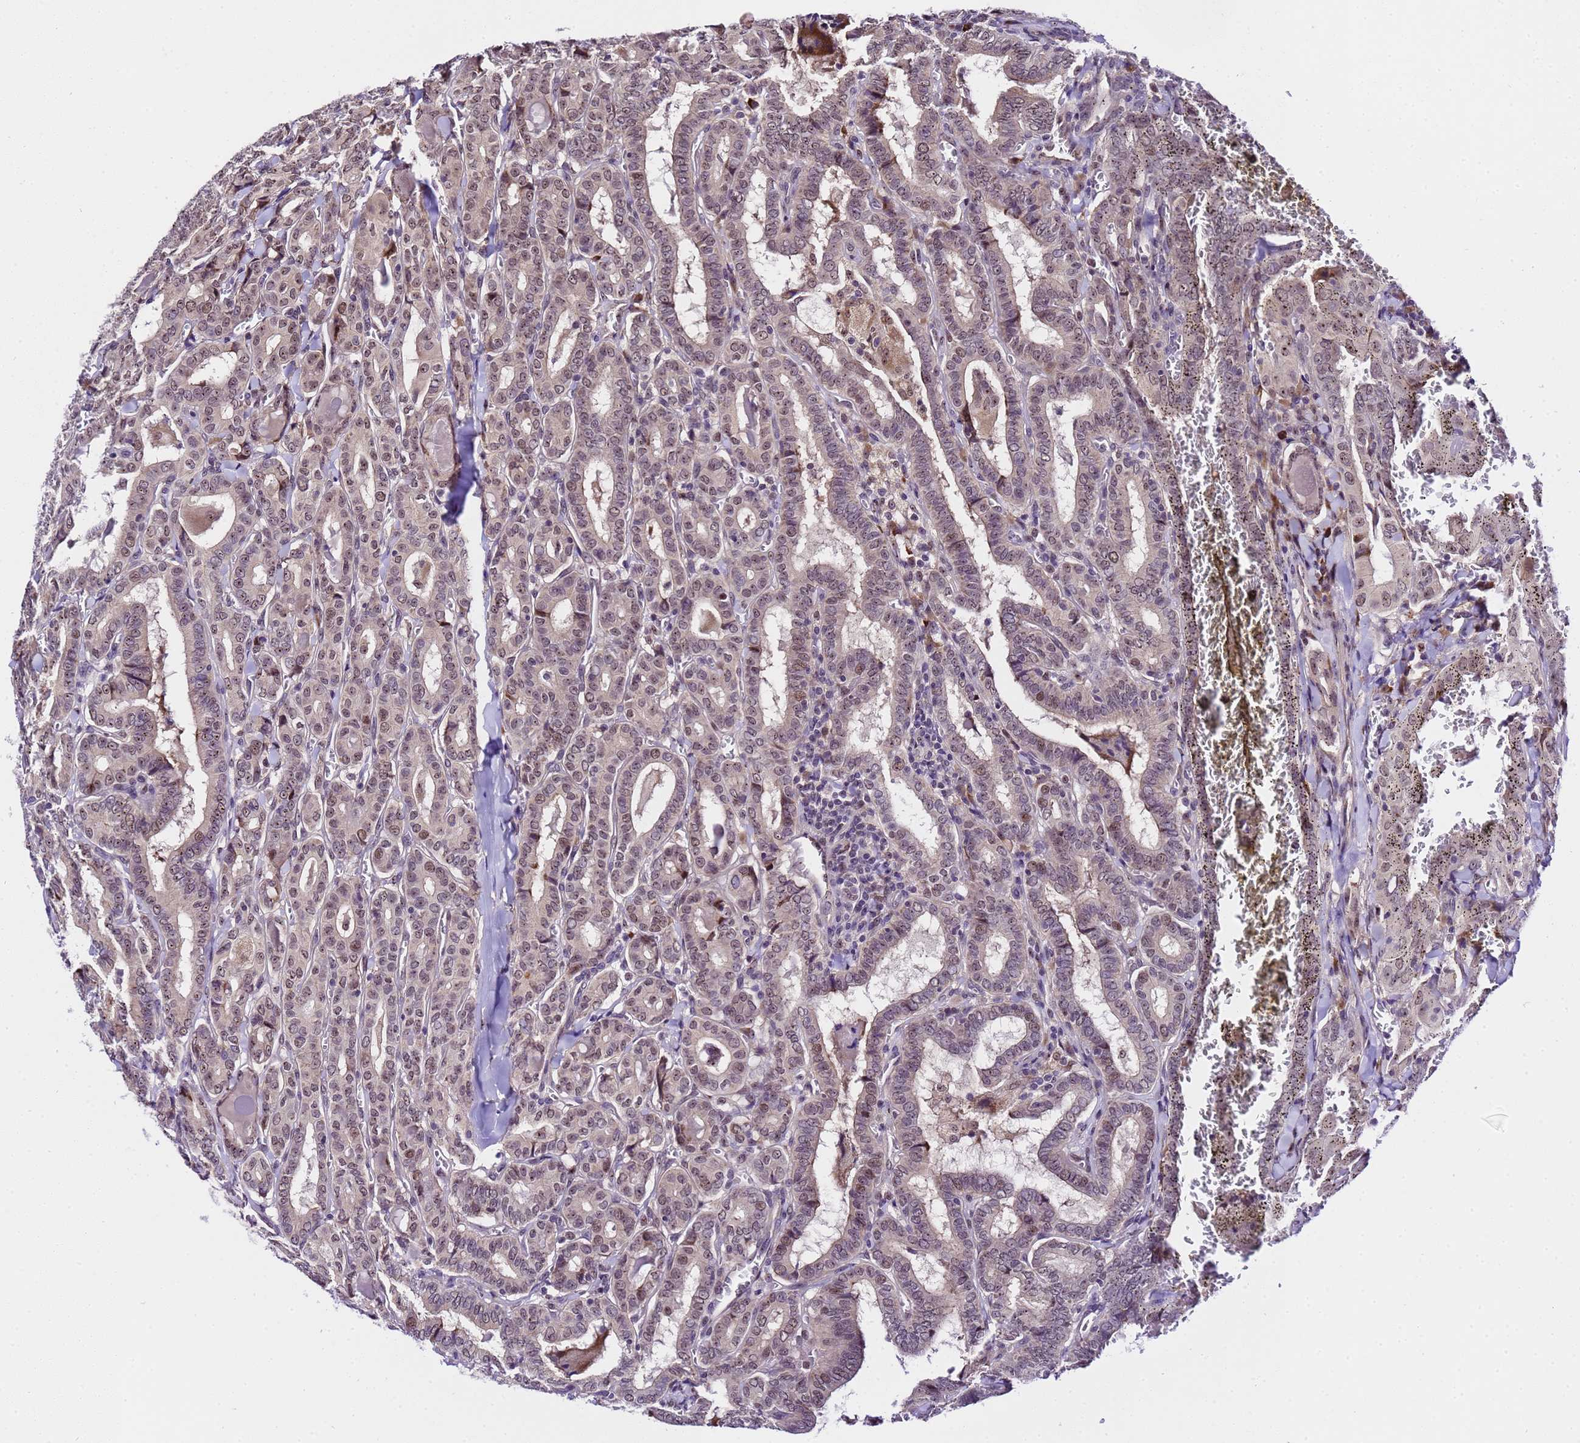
{"staining": {"intensity": "weak", "quantity": "<25%", "location": "nuclear"}, "tissue": "thyroid cancer", "cell_type": "Tumor cells", "image_type": "cancer", "snomed": [{"axis": "morphology", "description": "Papillary adenocarcinoma, NOS"}, {"axis": "topography", "description": "Thyroid gland"}], "caption": "Protein analysis of thyroid cancer demonstrates no significant staining in tumor cells.", "gene": "SLX4IP", "patient": {"sex": "female", "age": 72}}